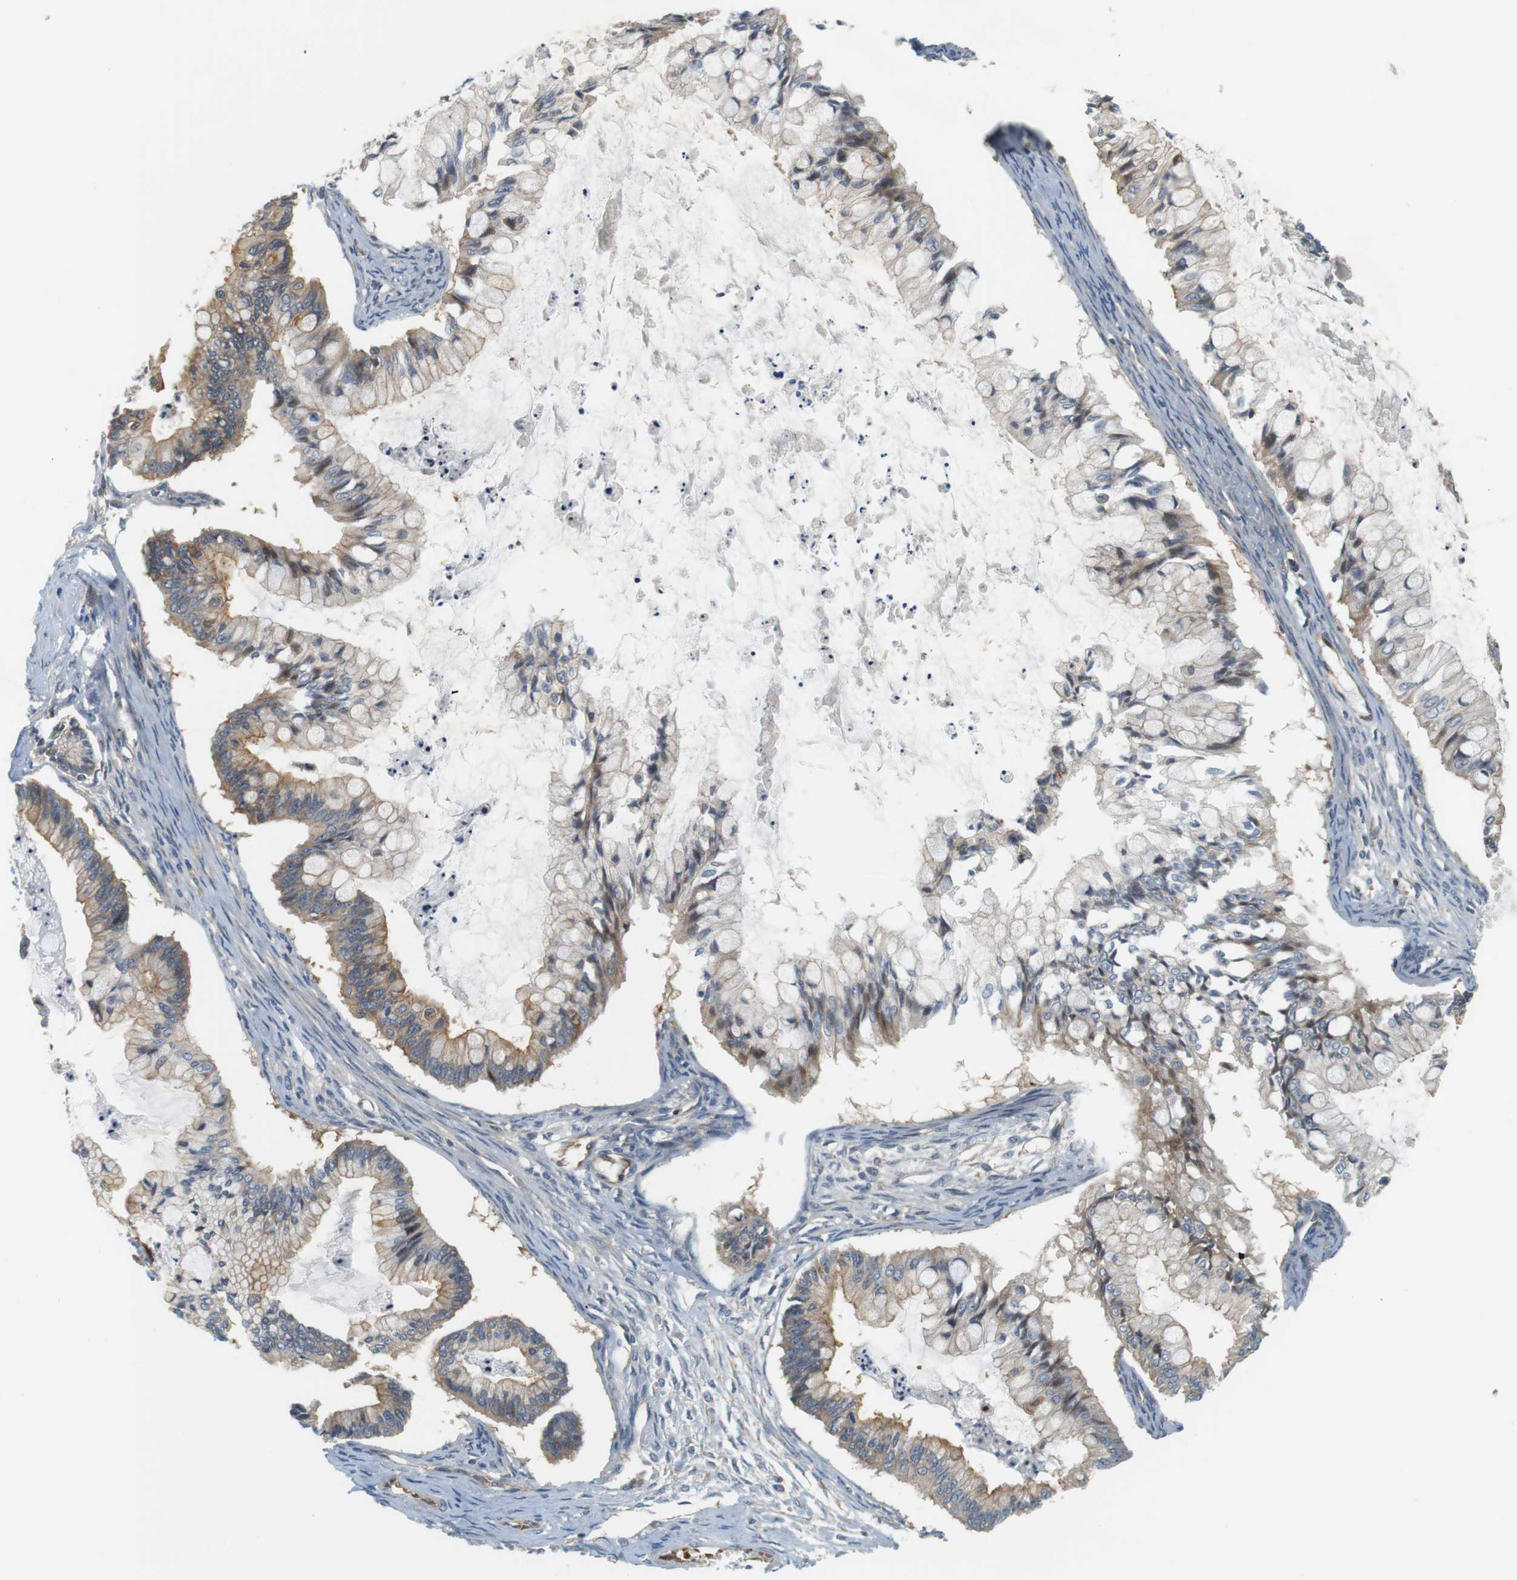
{"staining": {"intensity": "moderate", "quantity": ">75%", "location": "cytoplasmic/membranous"}, "tissue": "ovarian cancer", "cell_type": "Tumor cells", "image_type": "cancer", "snomed": [{"axis": "morphology", "description": "Cystadenocarcinoma, mucinous, NOS"}, {"axis": "topography", "description": "Ovary"}], "caption": "Immunohistochemical staining of ovarian mucinous cystadenocarcinoma reveals medium levels of moderate cytoplasmic/membranous expression in about >75% of tumor cells.", "gene": "SH3GLB1", "patient": {"sex": "female", "age": 57}}